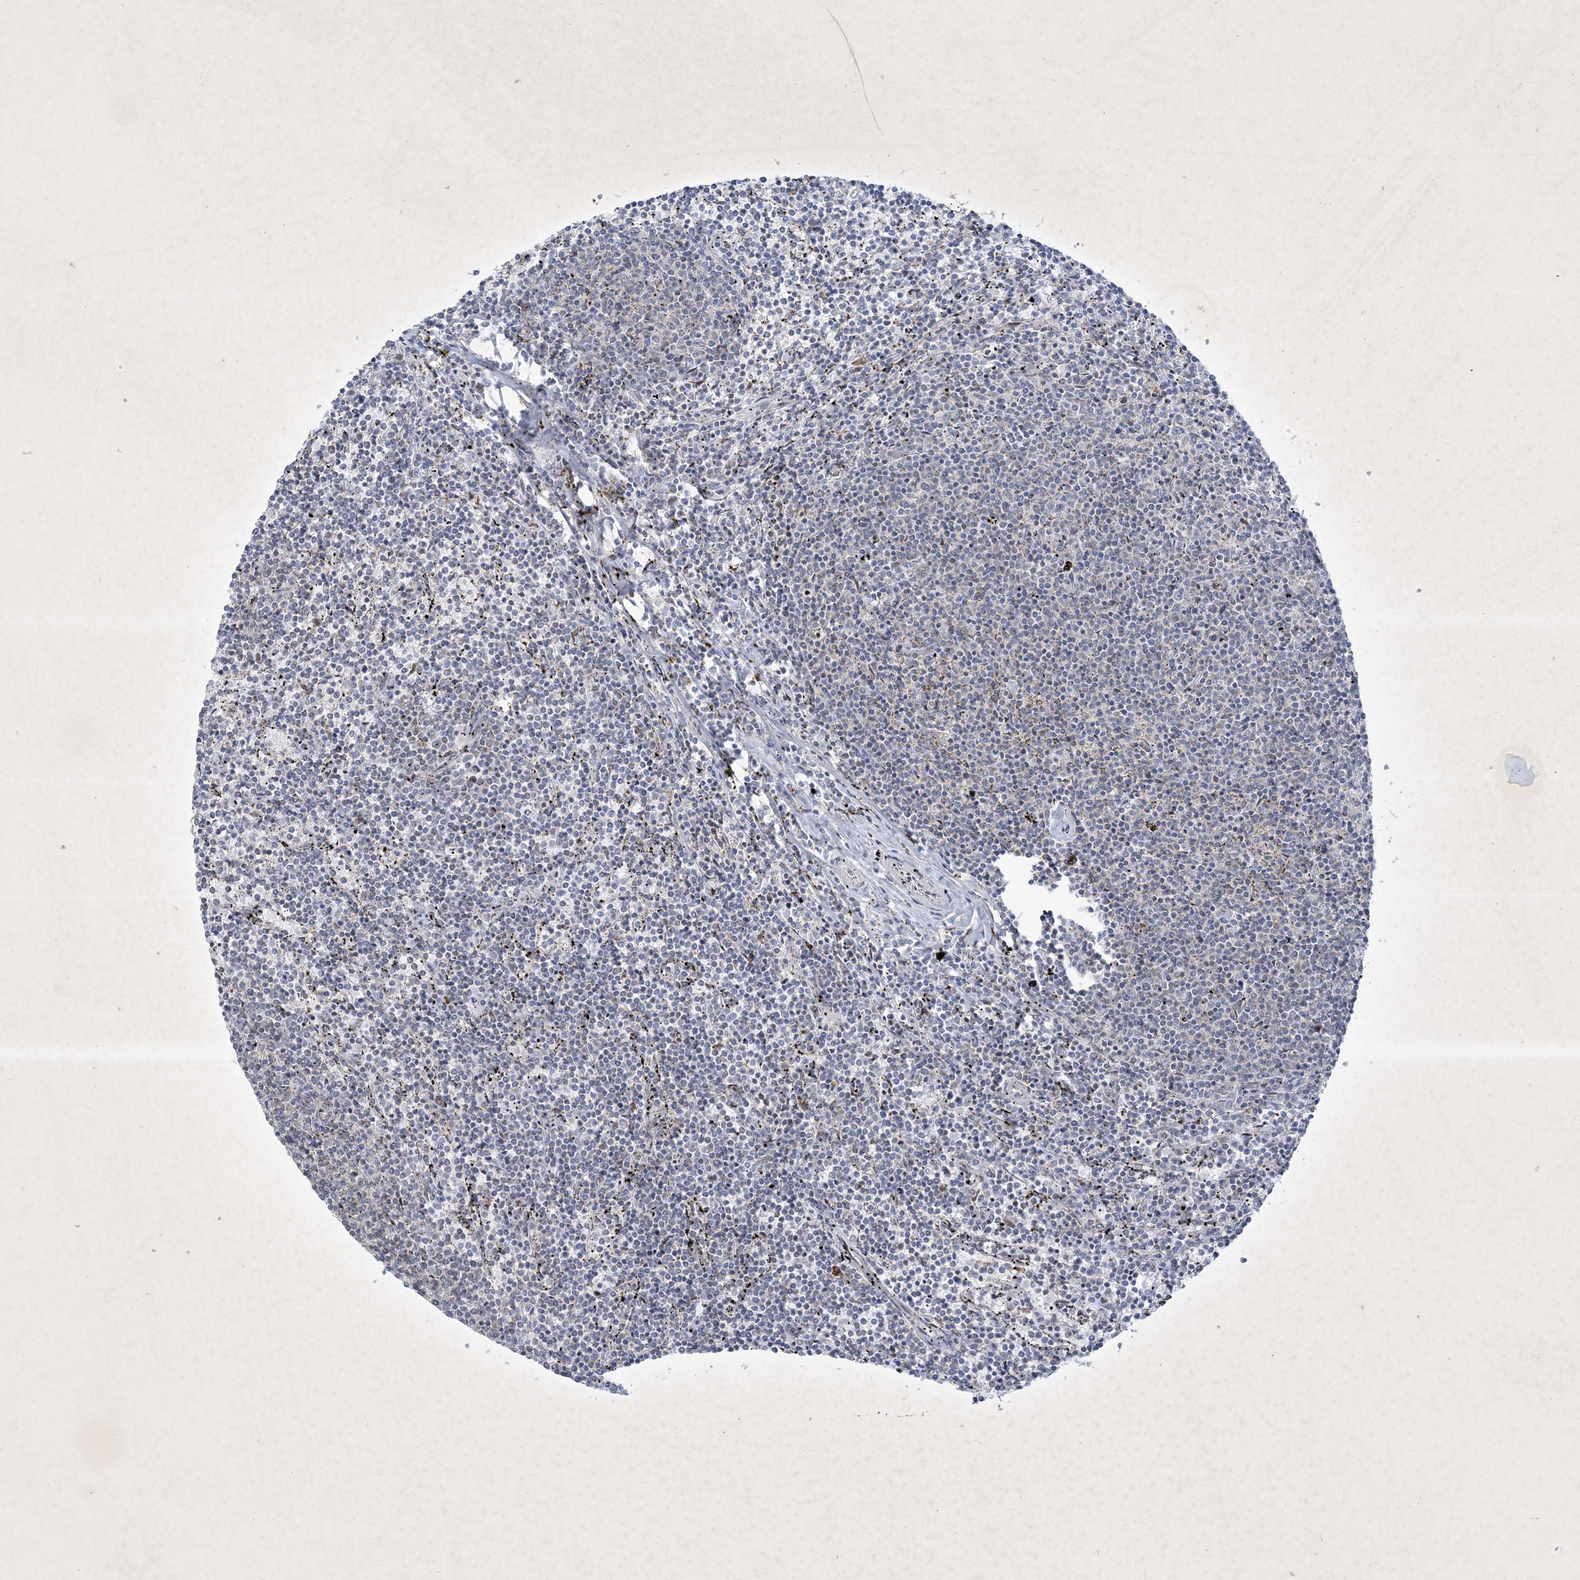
{"staining": {"intensity": "negative", "quantity": "none", "location": "none"}, "tissue": "lymphoma", "cell_type": "Tumor cells", "image_type": "cancer", "snomed": [{"axis": "morphology", "description": "Malignant lymphoma, non-Hodgkin's type, Low grade"}, {"axis": "topography", "description": "Spleen"}], "caption": "Immunohistochemistry (IHC) image of neoplastic tissue: malignant lymphoma, non-Hodgkin's type (low-grade) stained with DAB (3,3'-diaminobenzidine) displays no significant protein staining in tumor cells.", "gene": "ZBTB9", "patient": {"sex": "female", "age": 50}}